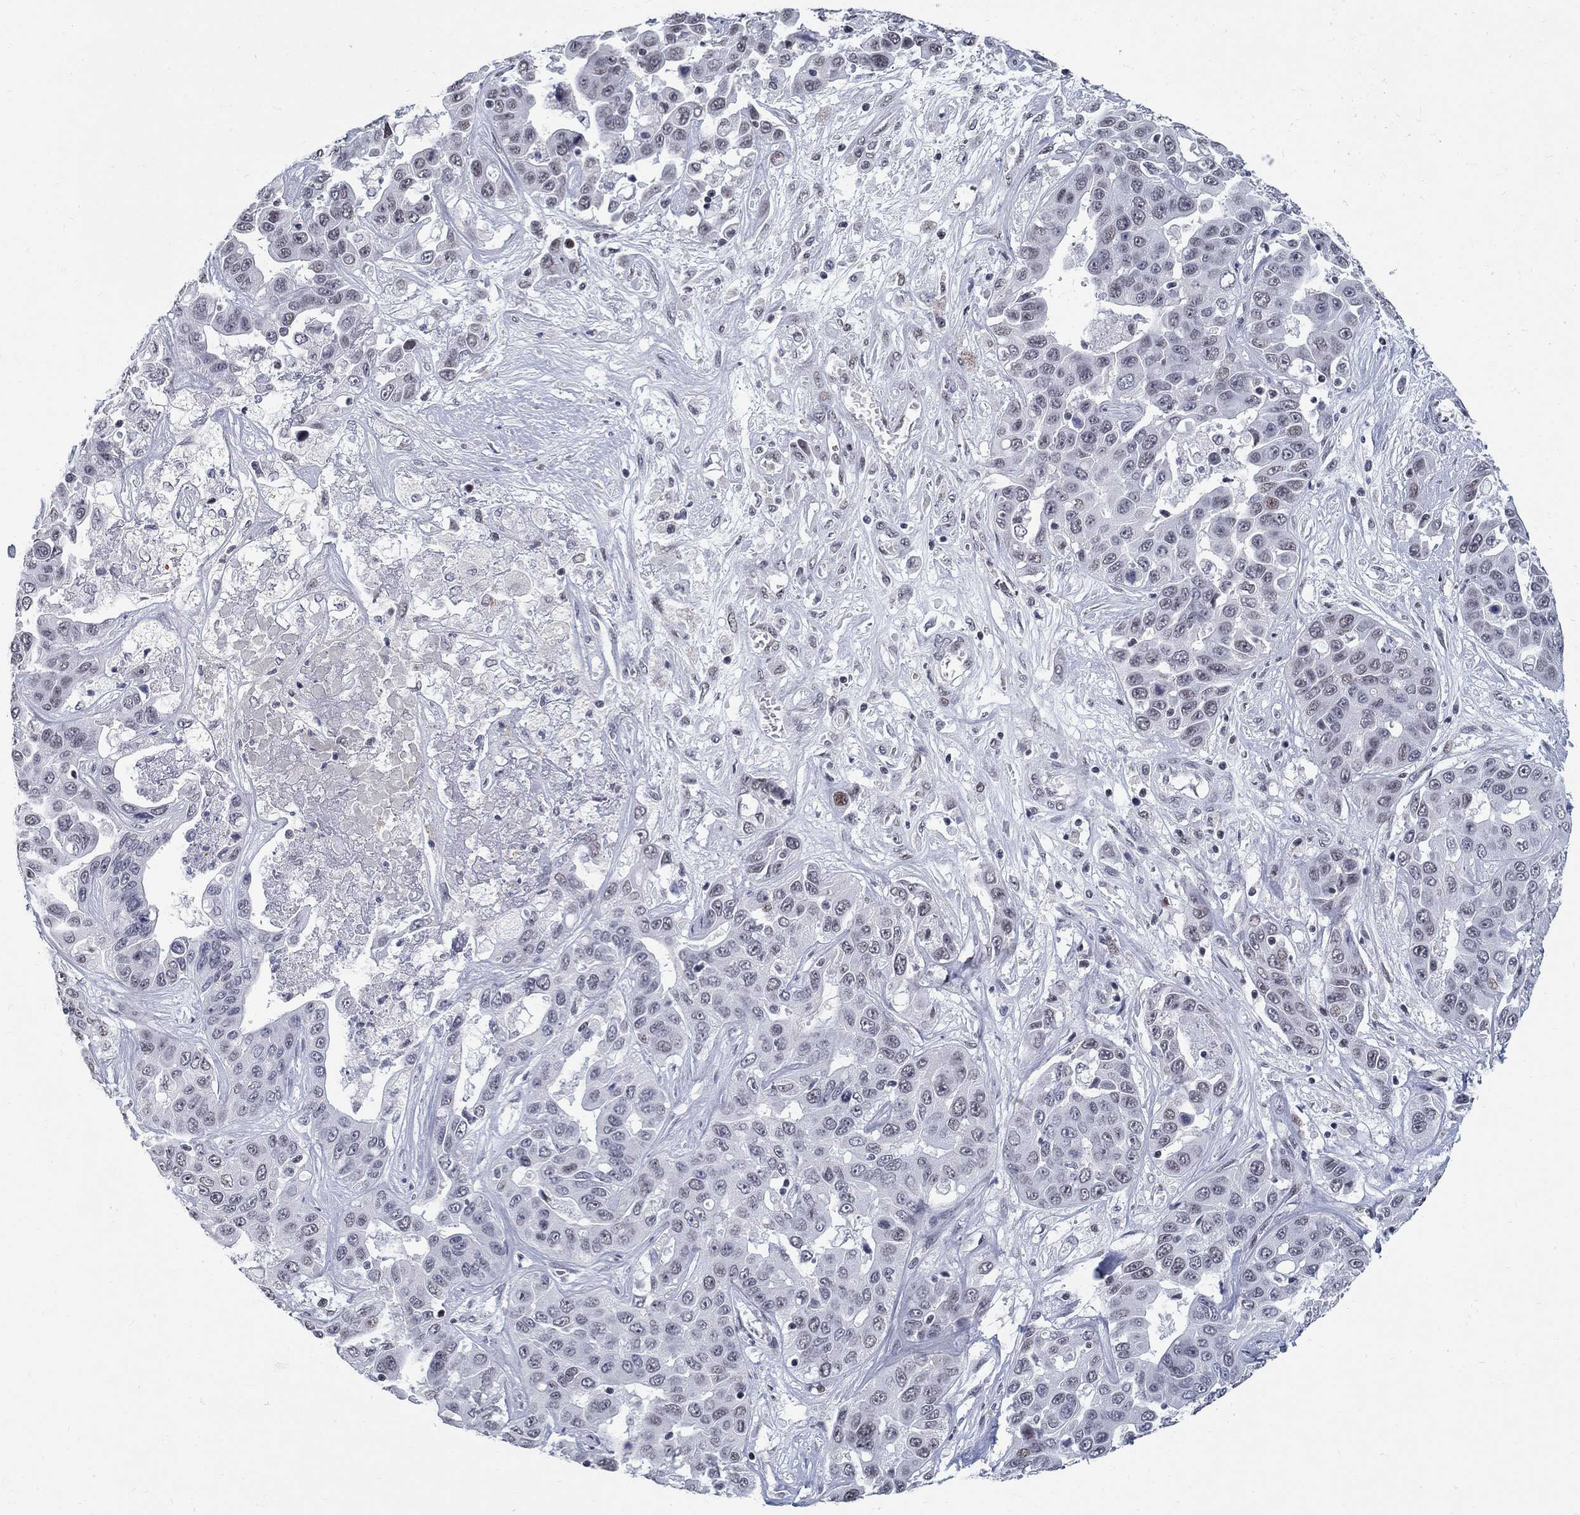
{"staining": {"intensity": "weak", "quantity": "<25%", "location": "nuclear"}, "tissue": "liver cancer", "cell_type": "Tumor cells", "image_type": "cancer", "snomed": [{"axis": "morphology", "description": "Cholangiocarcinoma"}, {"axis": "topography", "description": "Liver"}], "caption": "This image is of liver cholangiocarcinoma stained with immunohistochemistry to label a protein in brown with the nuclei are counter-stained blue. There is no expression in tumor cells. (DAB (3,3'-diaminobenzidine) immunohistochemistry (IHC), high magnification).", "gene": "BHLHE22", "patient": {"sex": "female", "age": 52}}